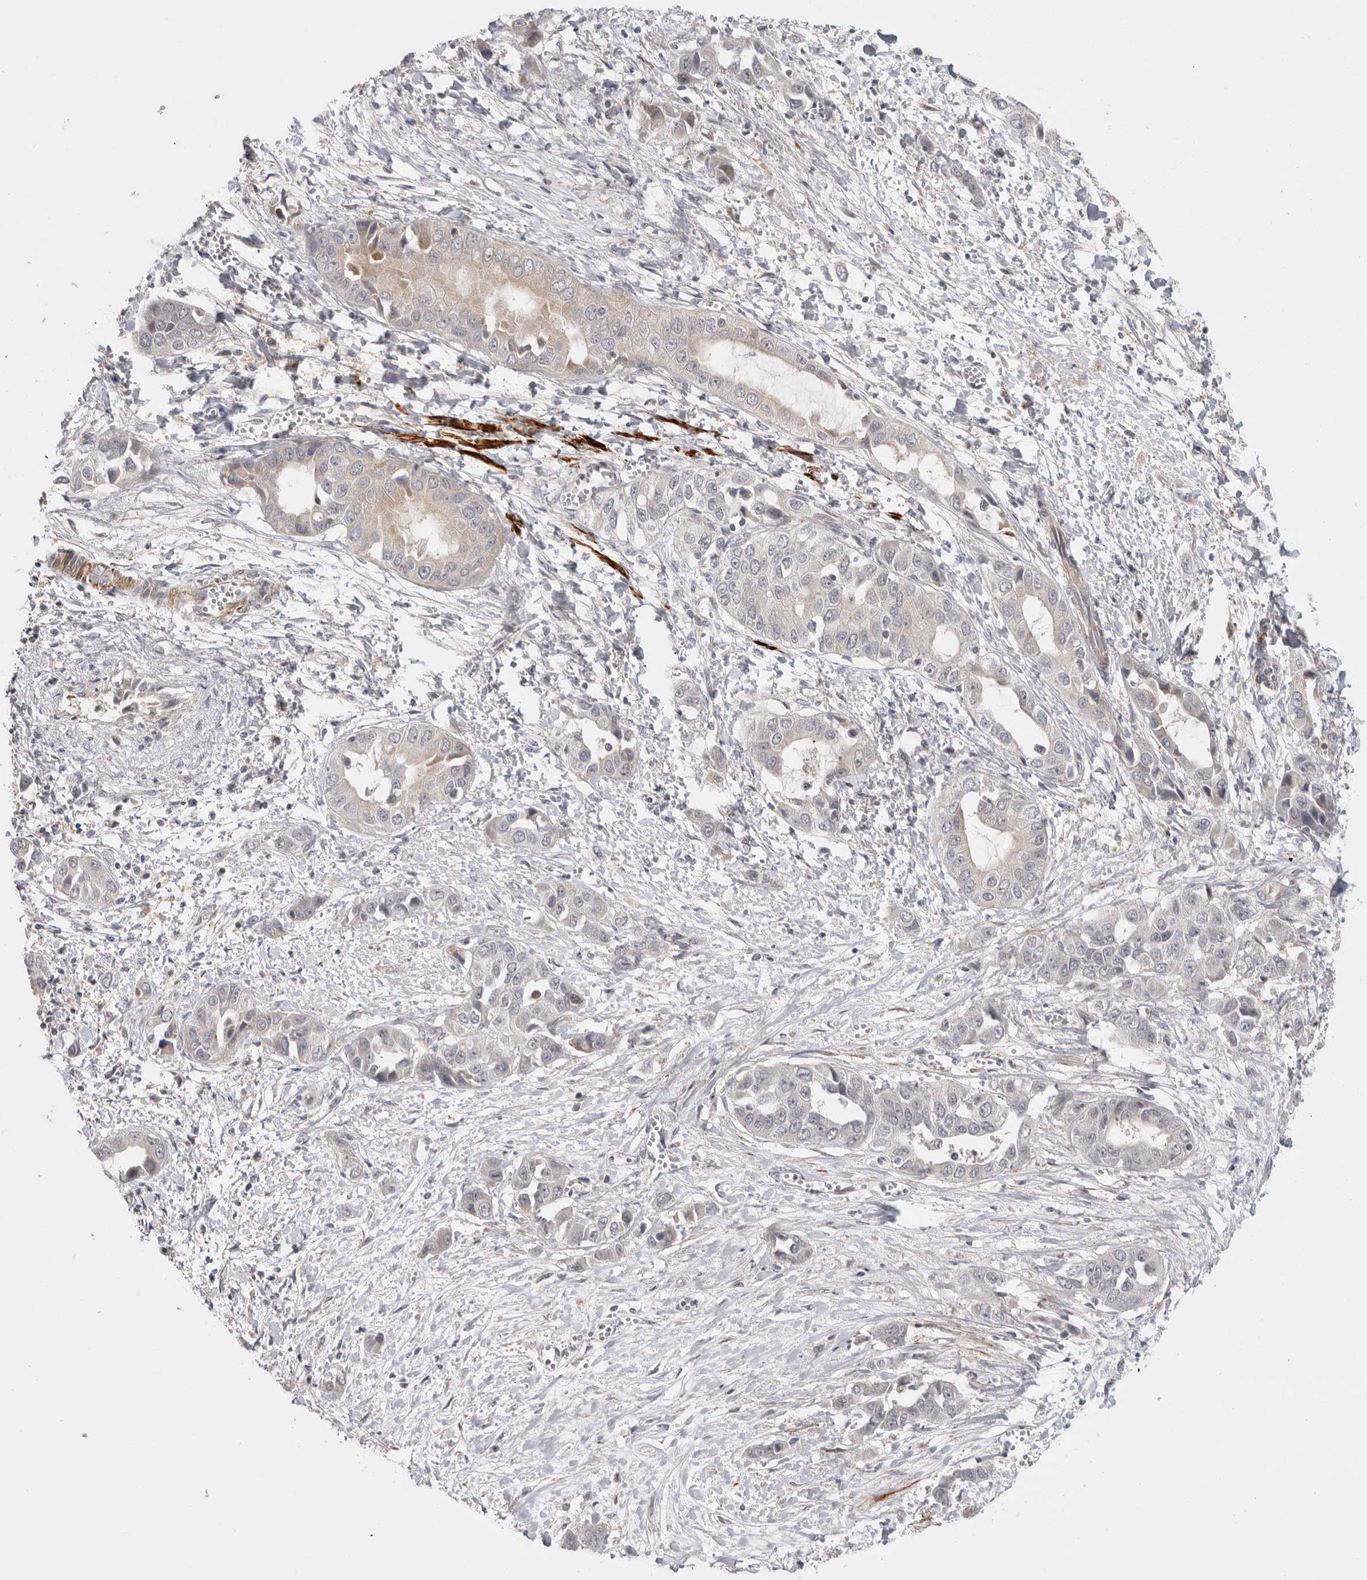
{"staining": {"intensity": "weak", "quantity": "<25%", "location": "cytoplasmic/membranous"}, "tissue": "liver cancer", "cell_type": "Tumor cells", "image_type": "cancer", "snomed": [{"axis": "morphology", "description": "Cholangiocarcinoma"}, {"axis": "topography", "description": "Liver"}], "caption": "Histopathology image shows no protein positivity in tumor cells of cholangiocarcinoma (liver) tissue. (Stains: DAB IHC with hematoxylin counter stain, Microscopy: brightfield microscopy at high magnification).", "gene": "ZNF318", "patient": {"sex": "female", "age": 52}}